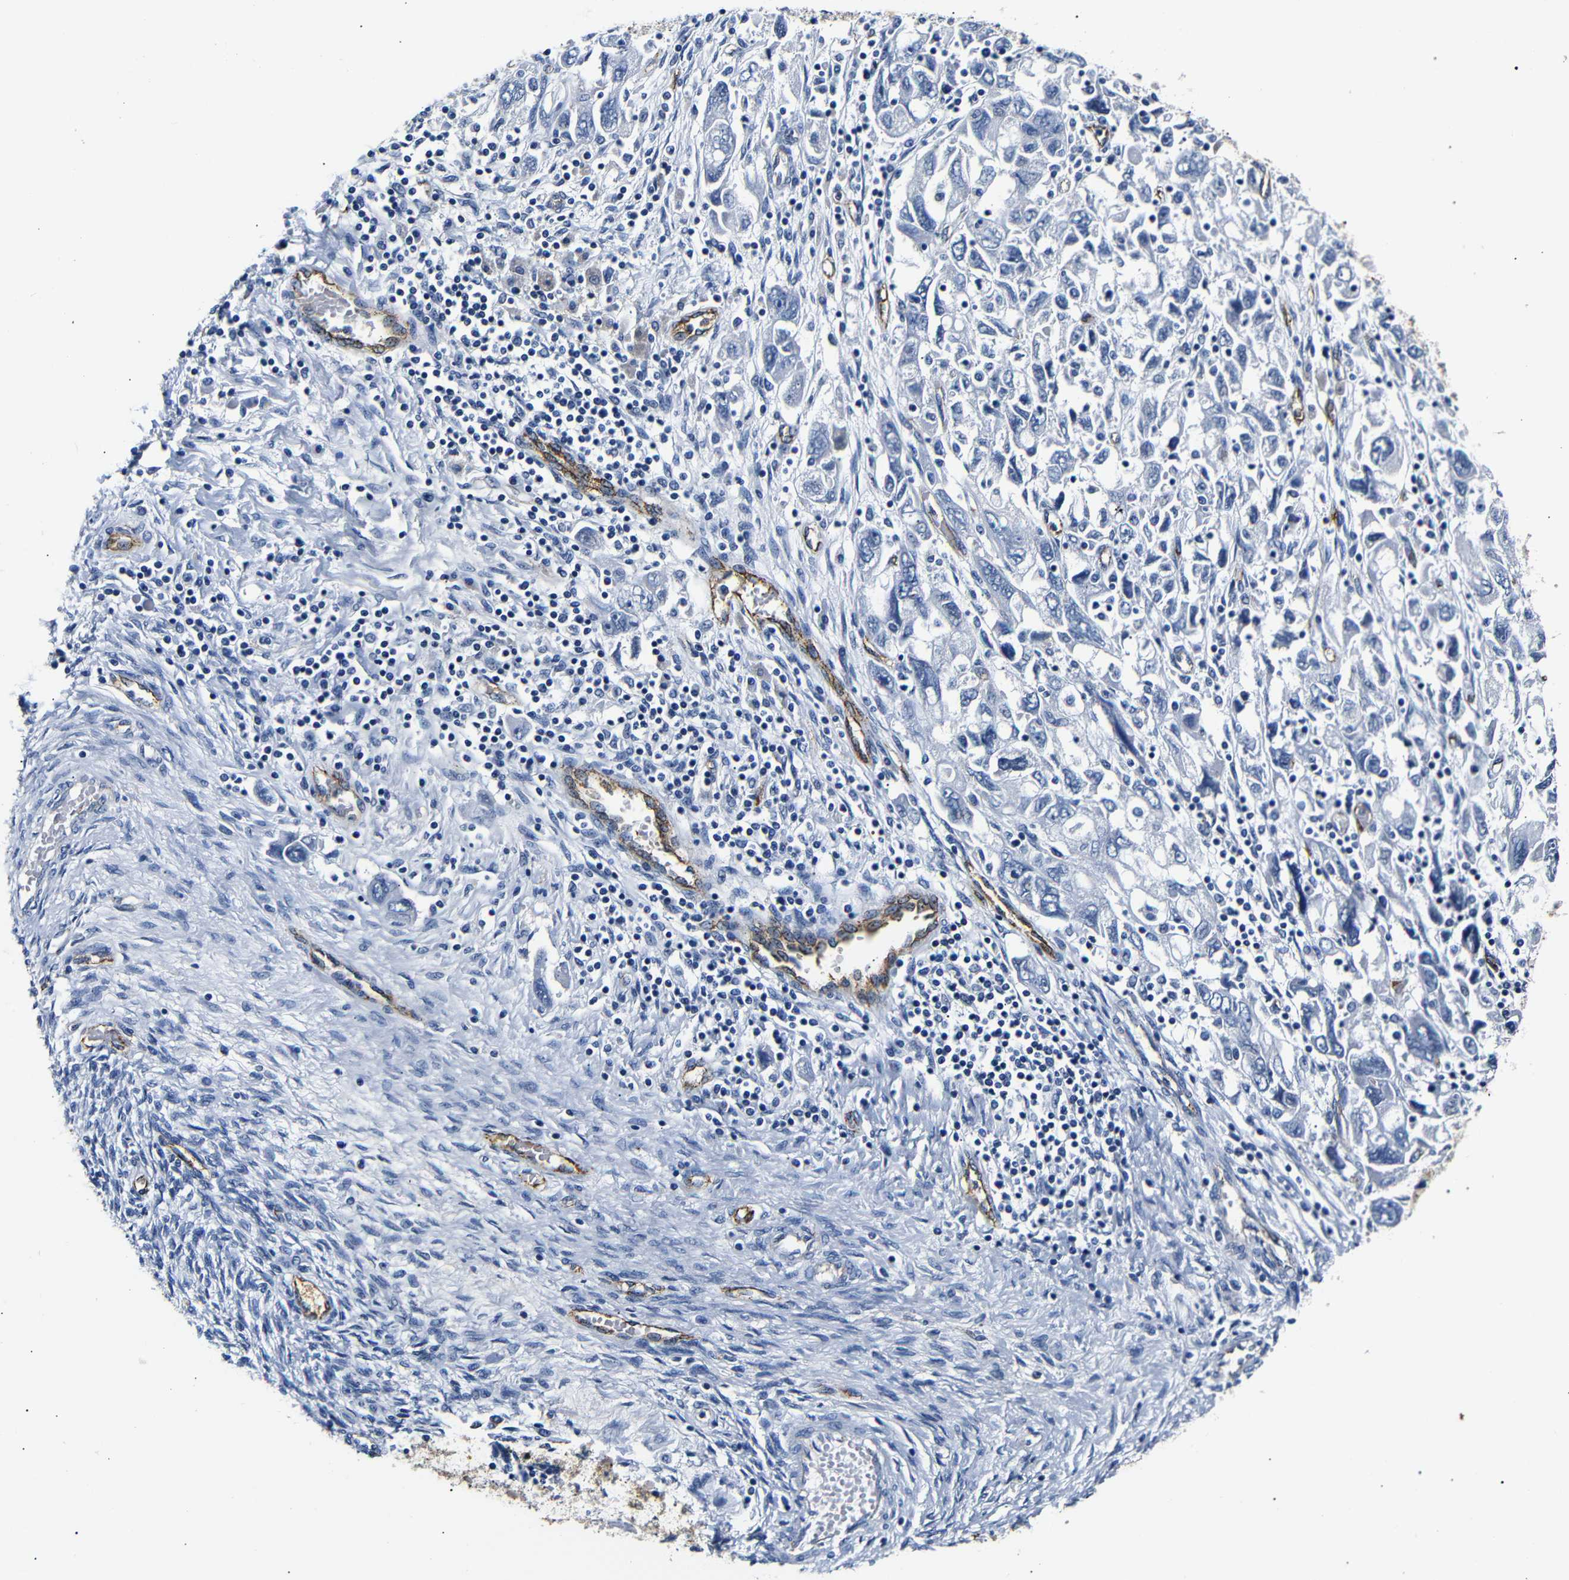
{"staining": {"intensity": "negative", "quantity": "none", "location": "none"}, "tissue": "ovarian cancer", "cell_type": "Tumor cells", "image_type": "cancer", "snomed": [{"axis": "morphology", "description": "Carcinoma, NOS"}, {"axis": "morphology", "description": "Cystadenocarcinoma, serous, NOS"}, {"axis": "topography", "description": "Ovary"}], "caption": "The immunohistochemistry histopathology image has no significant positivity in tumor cells of ovarian cancer tissue.", "gene": "MUC4", "patient": {"sex": "female", "age": 69}}